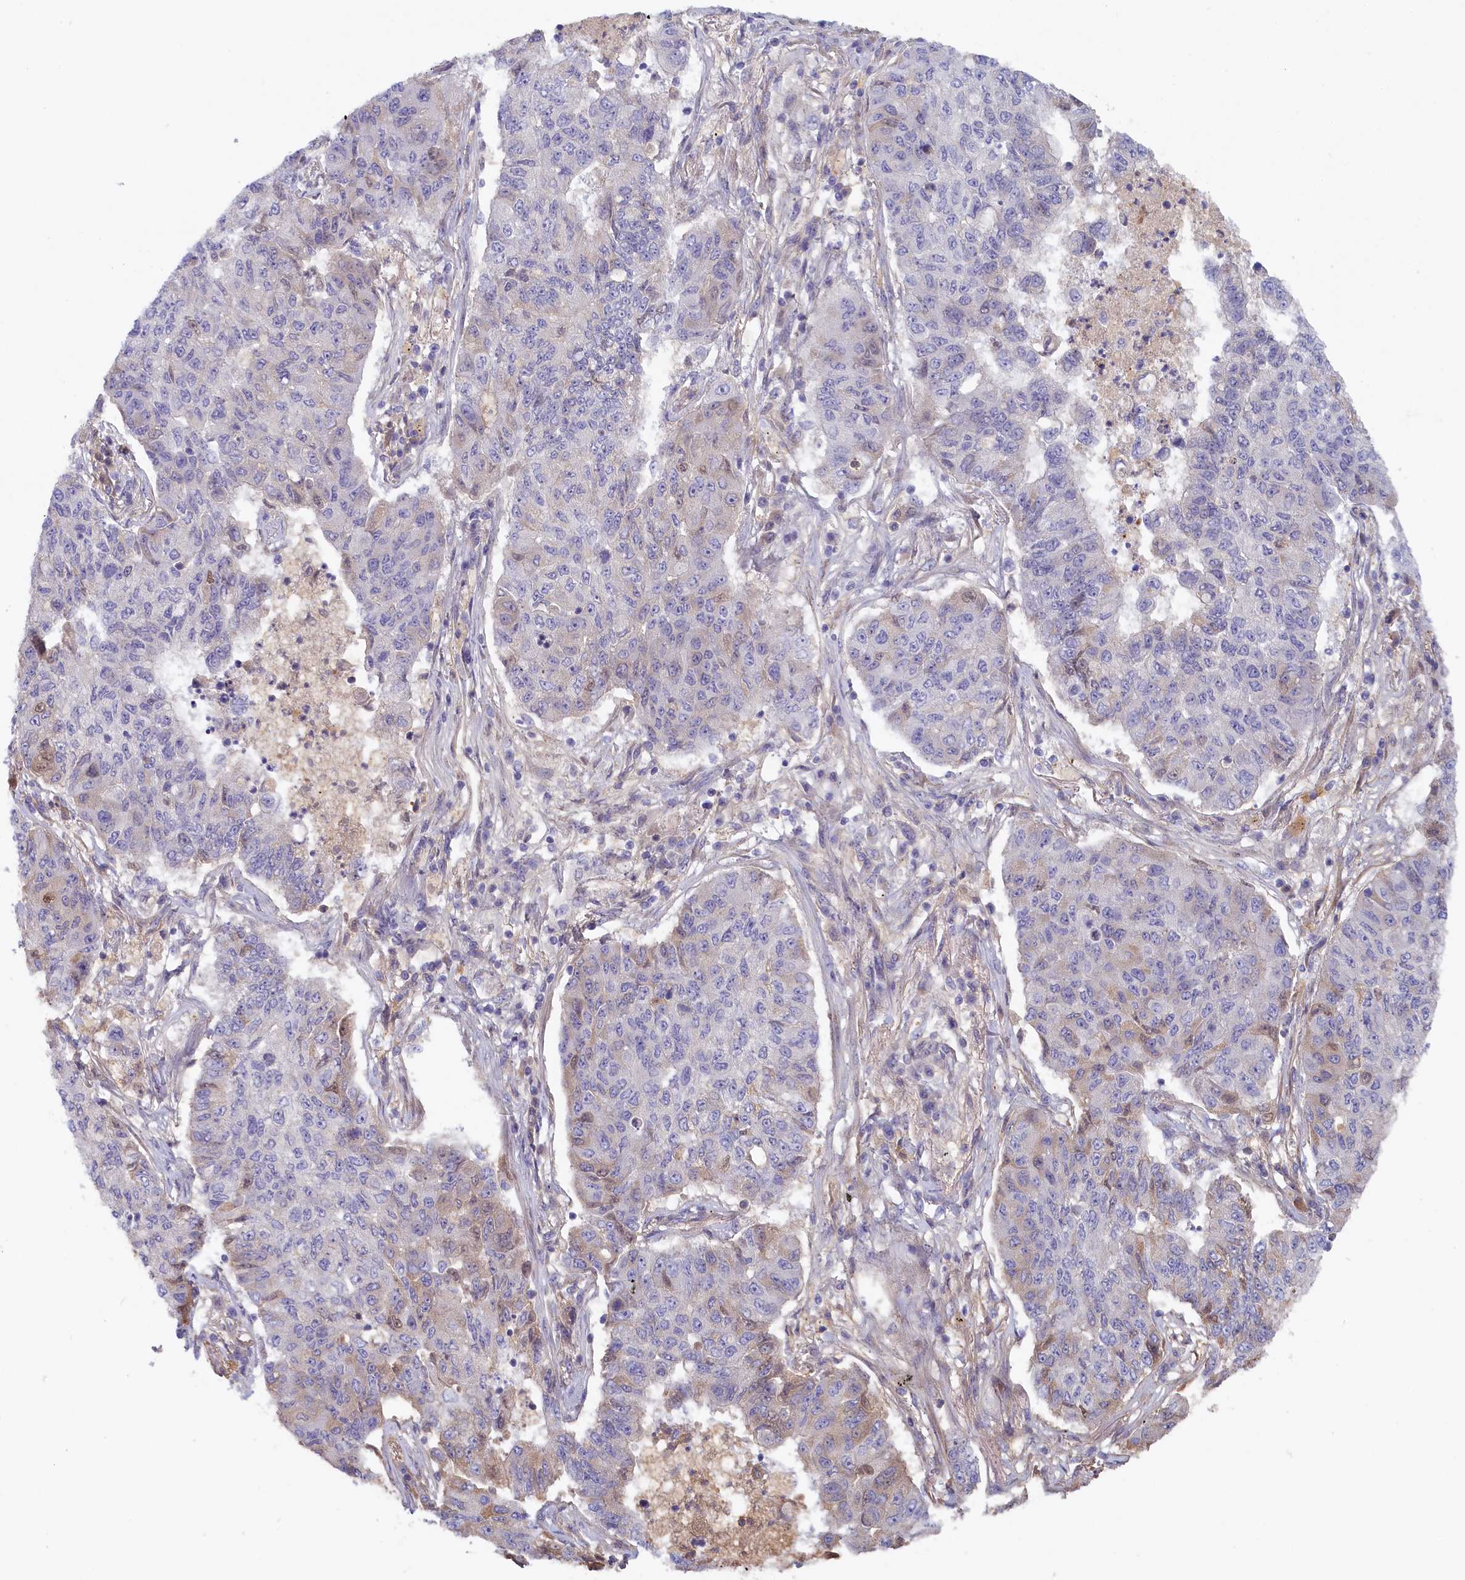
{"staining": {"intensity": "weak", "quantity": "<25%", "location": "cytoplasmic/membranous"}, "tissue": "lung cancer", "cell_type": "Tumor cells", "image_type": "cancer", "snomed": [{"axis": "morphology", "description": "Squamous cell carcinoma, NOS"}, {"axis": "topography", "description": "Lung"}], "caption": "Immunohistochemistry (IHC) of lung cancer (squamous cell carcinoma) shows no staining in tumor cells.", "gene": "STX16", "patient": {"sex": "male", "age": 74}}